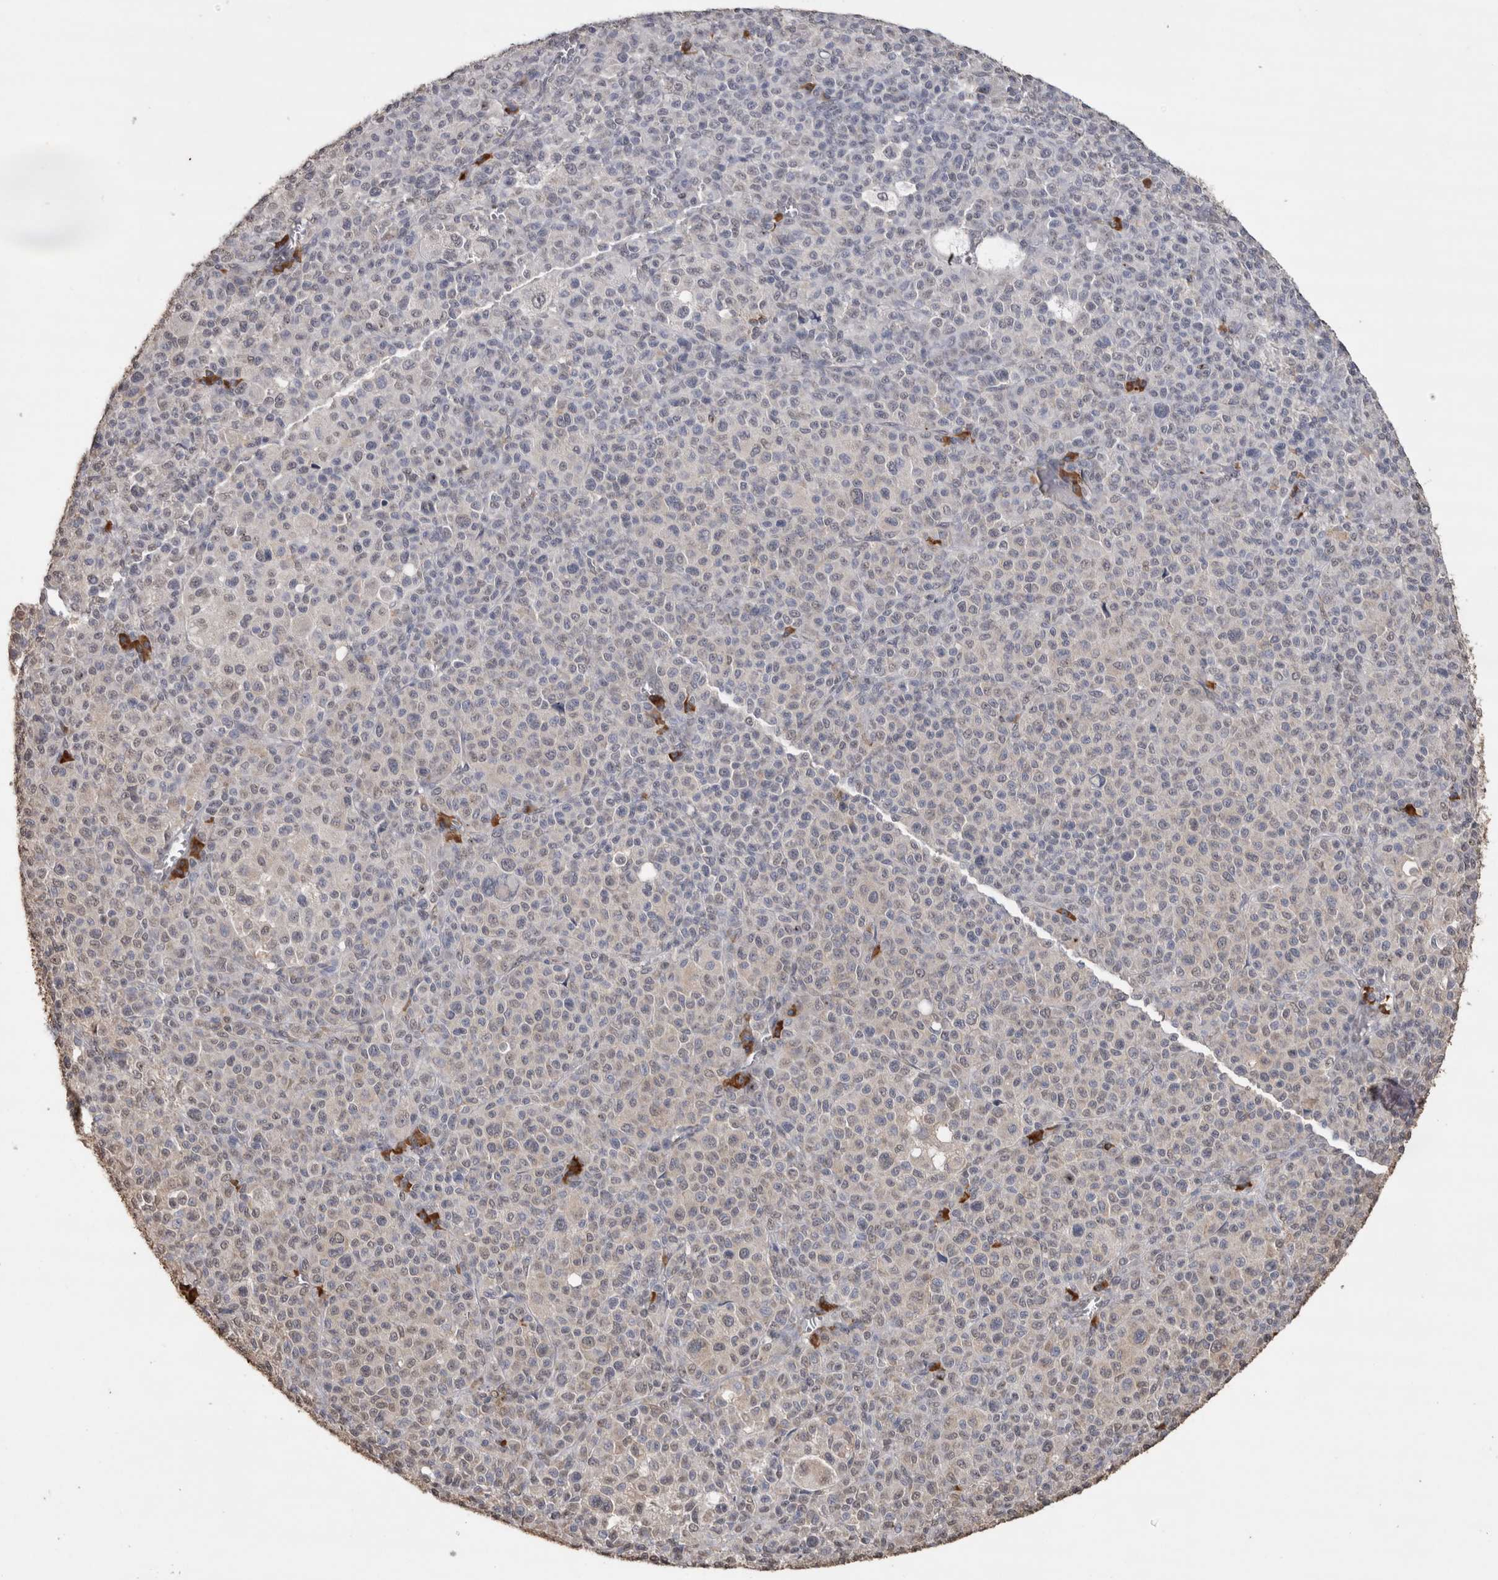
{"staining": {"intensity": "weak", "quantity": "<25%", "location": "cytoplasmic/membranous"}, "tissue": "melanoma", "cell_type": "Tumor cells", "image_type": "cancer", "snomed": [{"axis": "morphology", "description": "Malignant melanoma, Metastatic site"}, {"axis": "topography", "description": "Skin"}], "caption": "High power microscopy photomicrograph of an IHC image of melanoma, revealing no significant positivity in tumor cells.", "gene": "CRELD2", "patient": {"sex": "female", "age": 74}}